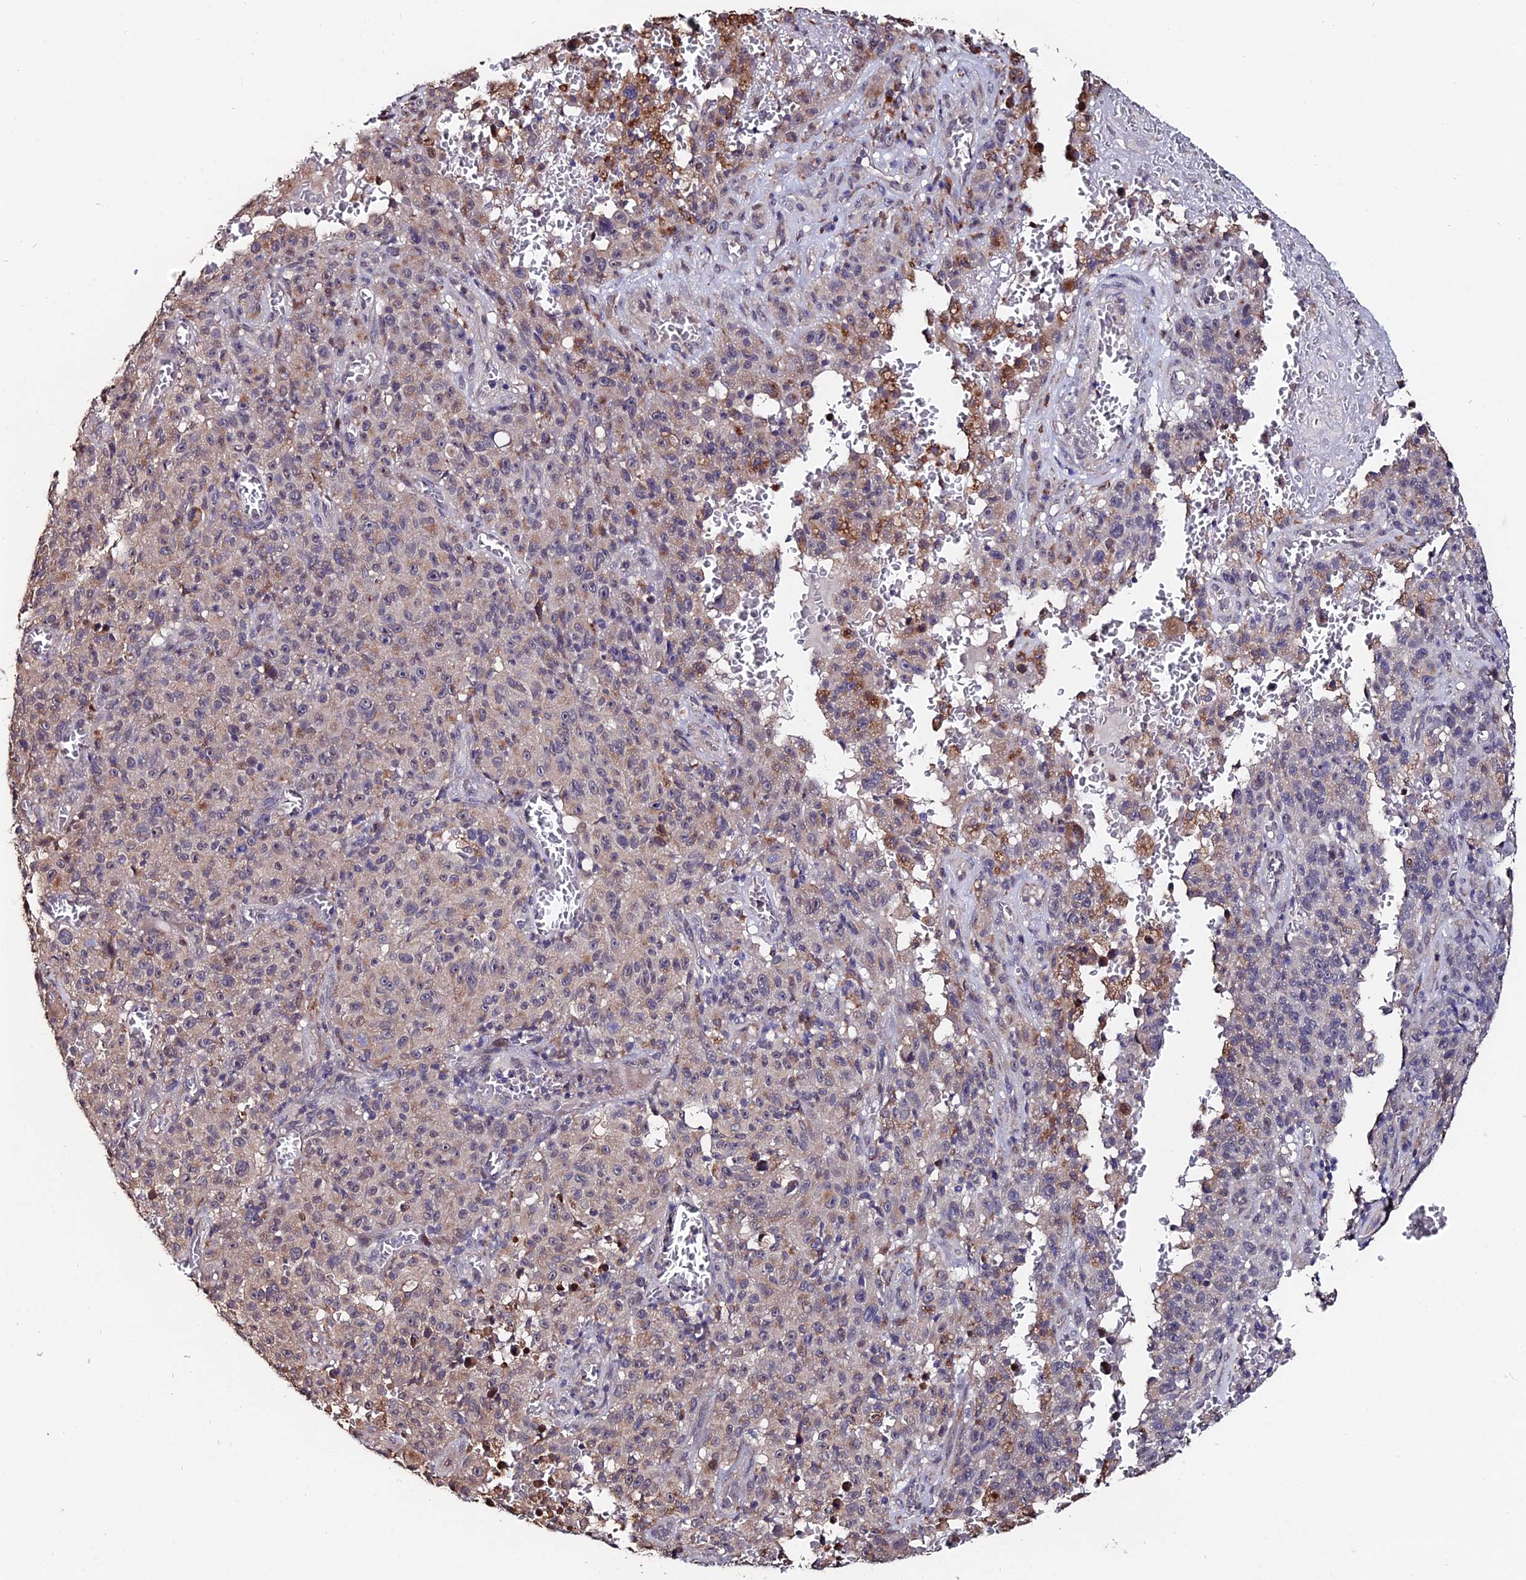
{"staining": {"intensity": "weak", "quantity": "<25%", "location": "cytoplasmic/membranous"}, "tissue": "melanoma", "cell_type": "Tumor cells", "image_type": "cancer", "snomed": [{"axis": "morphology", "description": "Malignant melanoma, NOS"}, {"axis": "topography", "description": "Skin"}], "caption": "IHC micrograph of melanoma stained for a protein (brown), which displays no staining in tumor cells.", "gene": "ACTR5", "patient": {"sex": "female", "age": 82}}